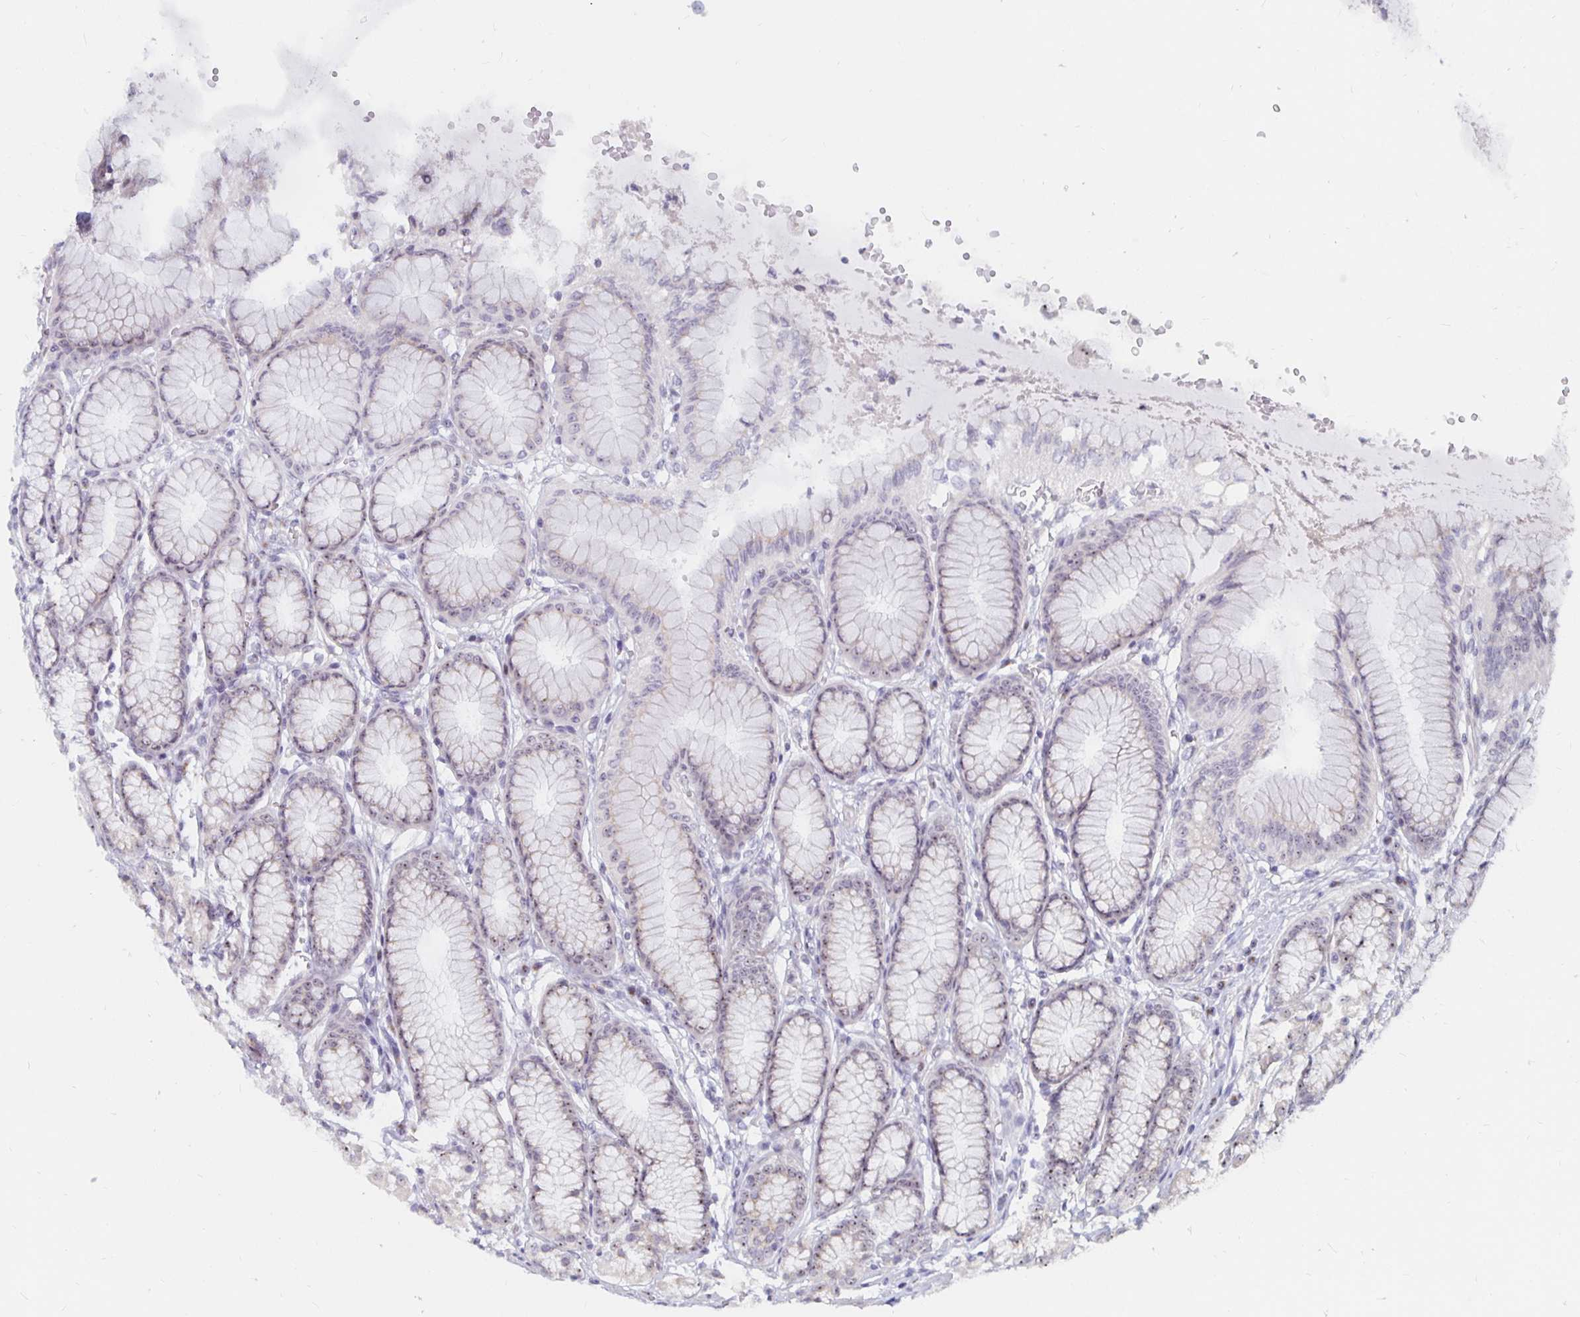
{"staining": {"intensity": "moderate", "quantity": "25%-75%", "location": "nuclear"}, "tissue": "stomach", "cell_type": "Glandular cells", "image_type": "normal", "snomed": [{"axis": "morphology", "description": "Normal tissue, NOS"}, {"axis": "topography", "description": "Stomach"}, {"axis": "topography", "description": "Stomach, lower"}], "caption": "This photomicrograph shows unremarkable stomach stained with immunohistochemistry to label a protein in brown. The nuclear of glandular cells show moderate positivity for the protein. Nuclei are counter-stained blue.", "gene": "NUP85", "patient": {"sex": "male", "age": 76}}